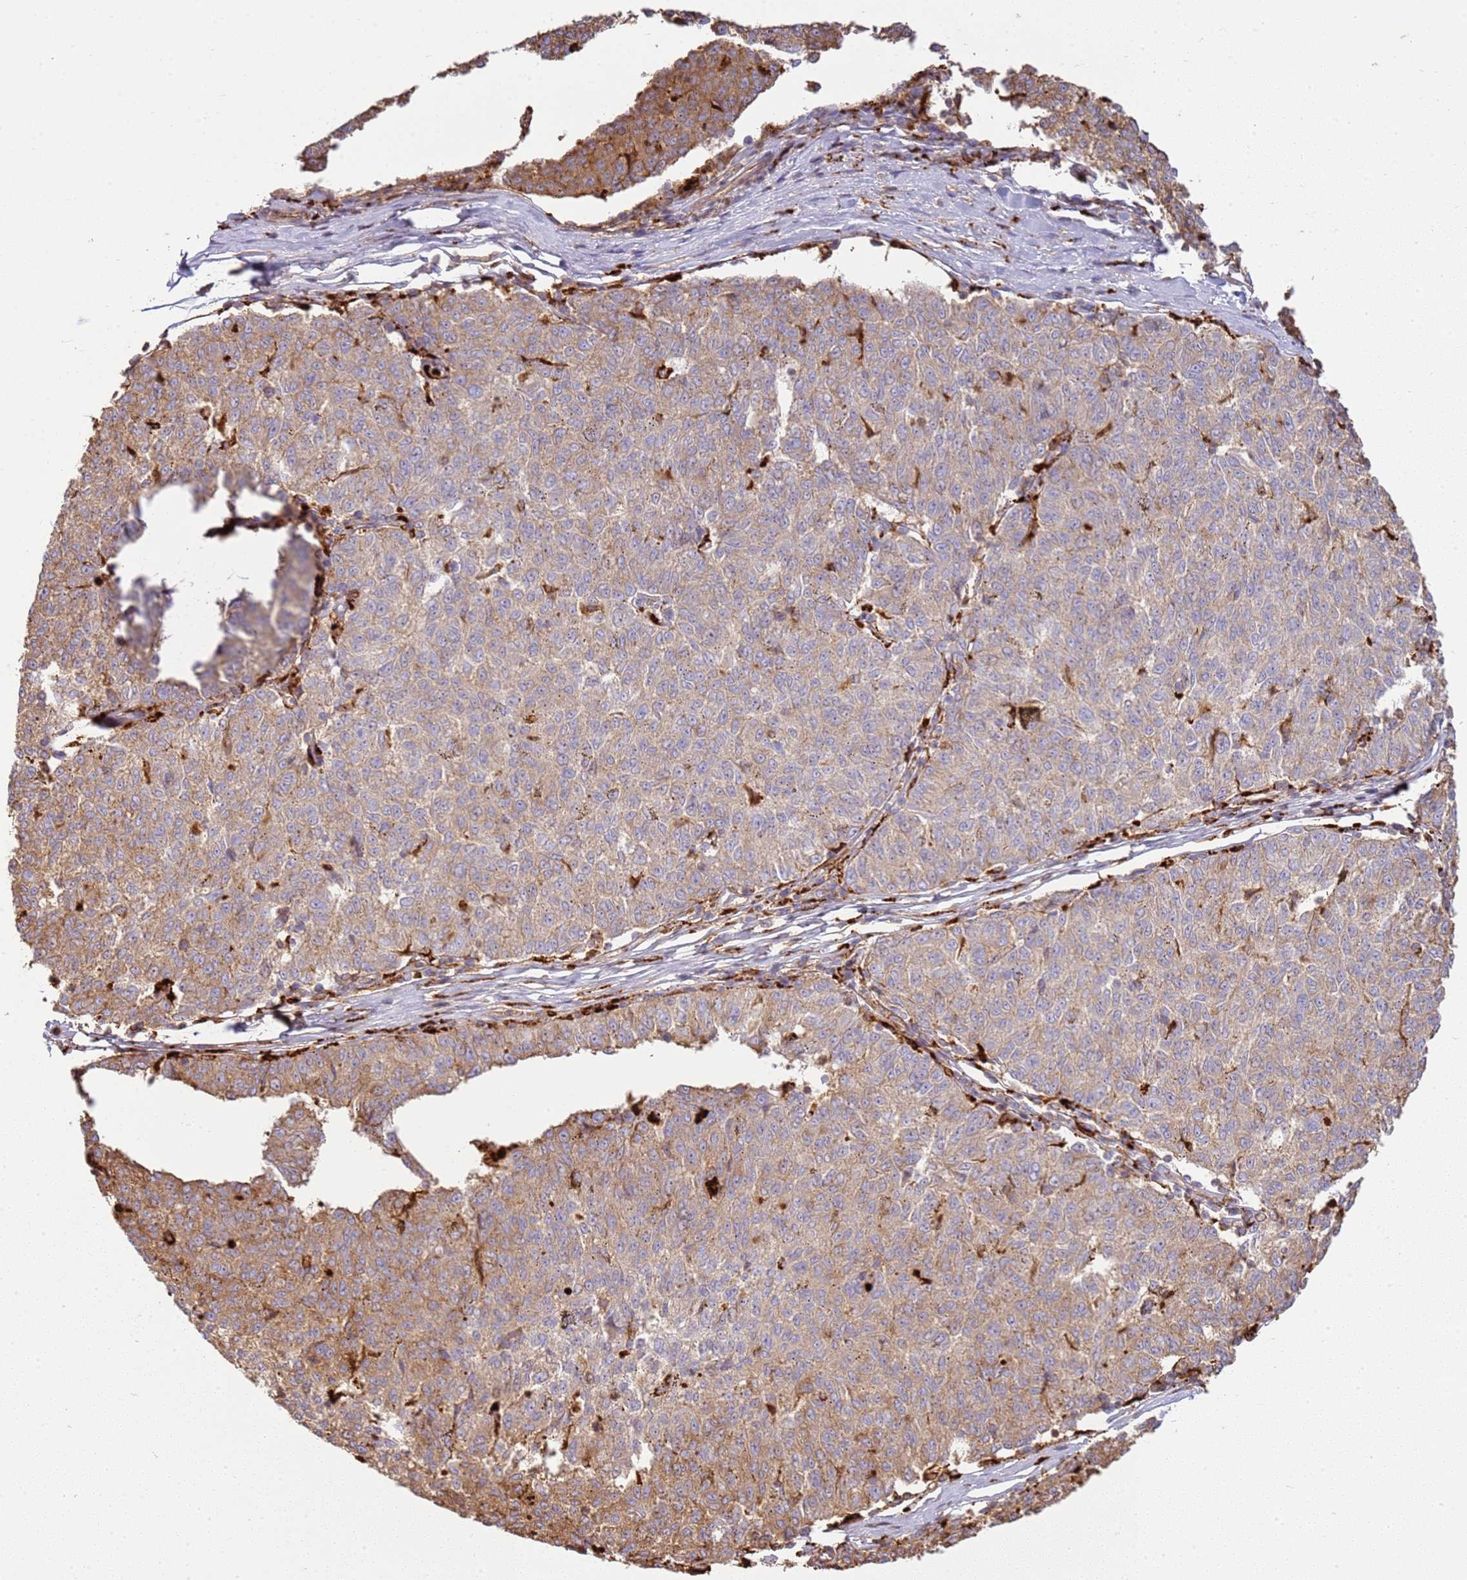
{"staining": {"intensity": "weak", "quantity": "25%-75%", "location": "cytoplasmic/membranous"}, "tissue": "melanoma", "cell_type": "Tumor cells", "image_type": "cancer", "snomed": [{"axis": "morphology", "description": "Malignant melanoma, NOS"}, {"axis": "topography", "description": "Skin"}], "caption": "This is an image of immunohistochemistry staining of malignant melanoma, which shows weak positivity in the cytoplasmic/membranous of tumor cells.", "gene": "NDUFAF4", "patient": {"sex": "female", "age": 72}}